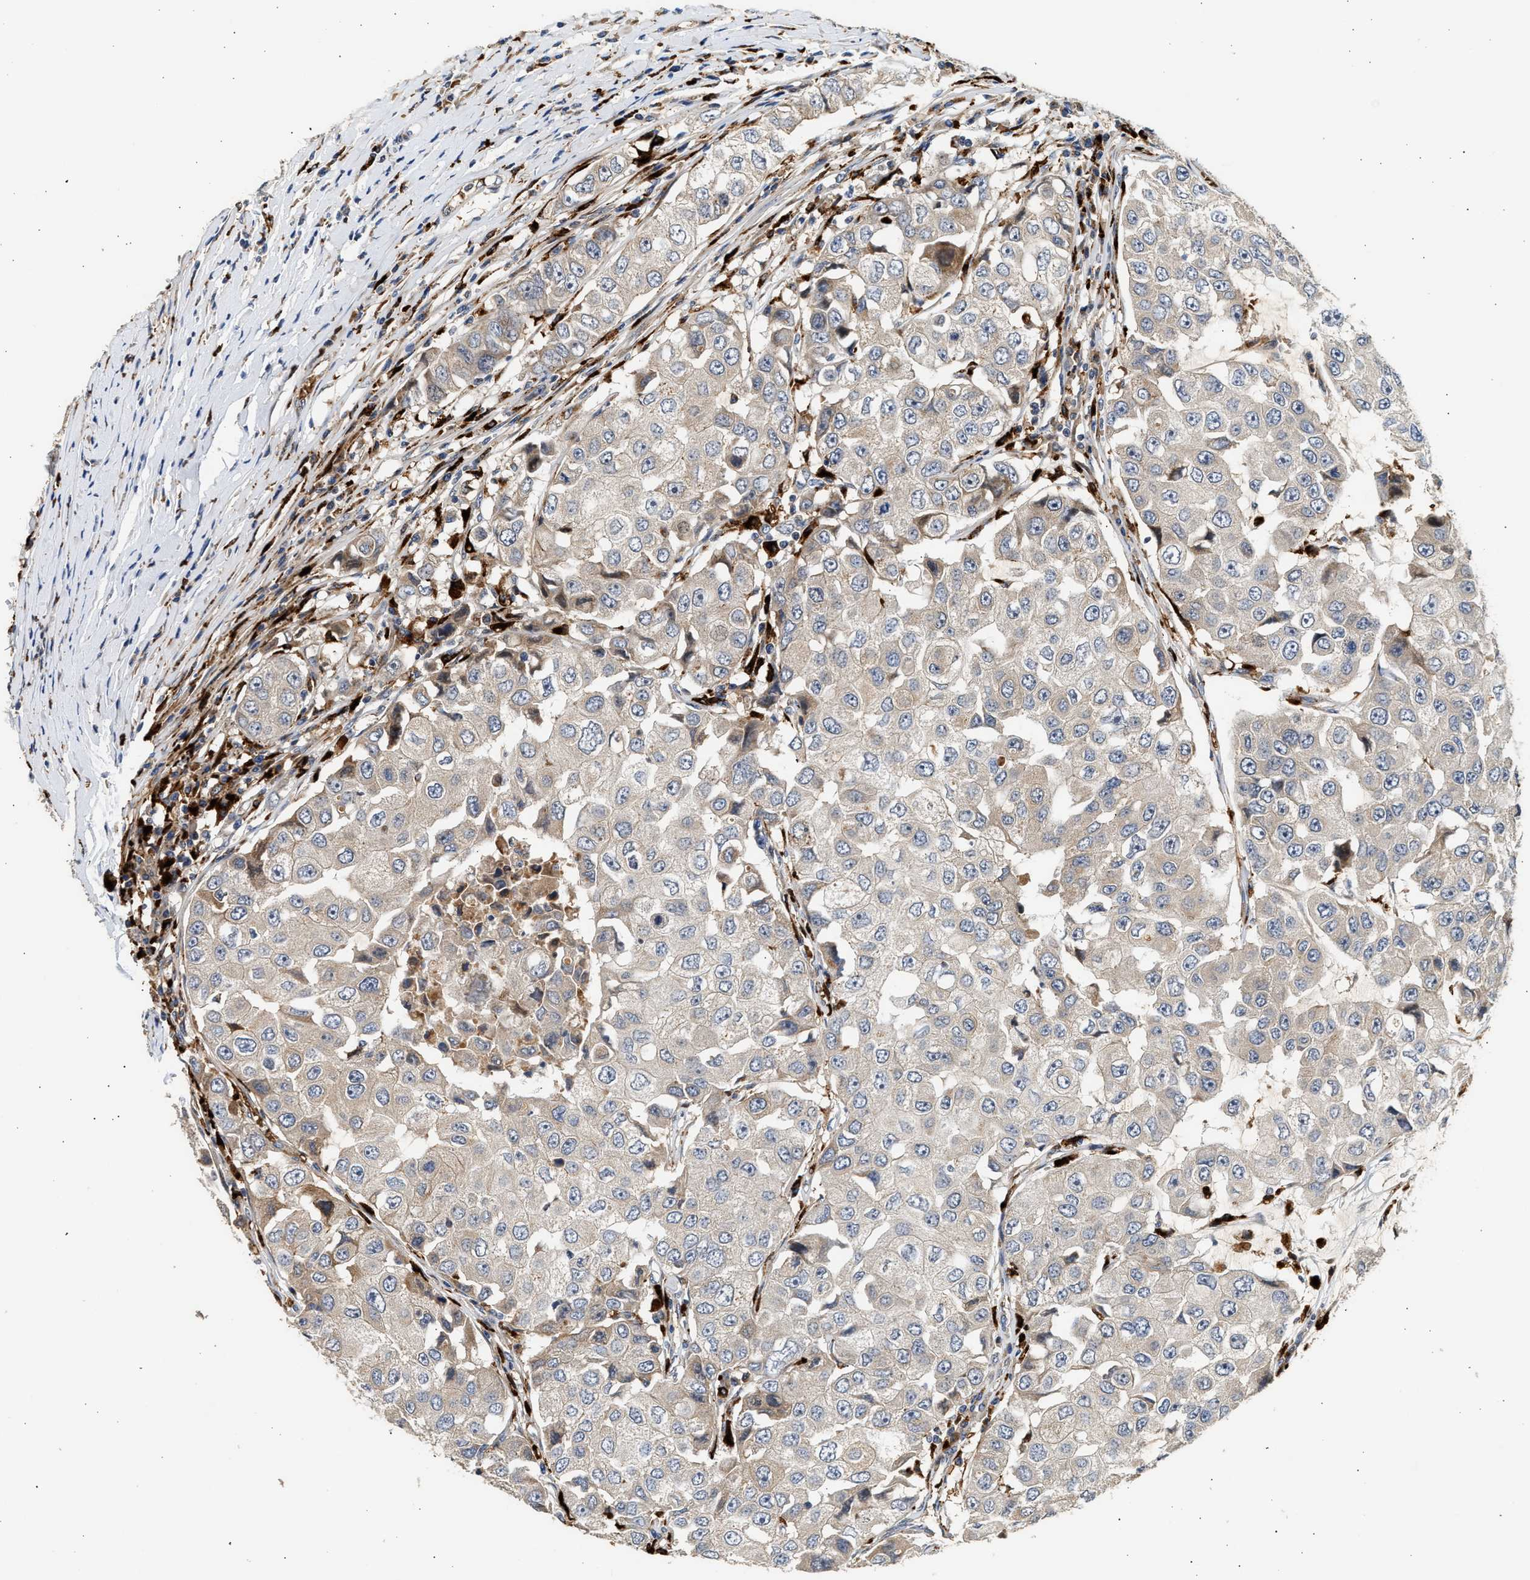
{"staining": {"intensity": "negative", "quantity": "none", "location": "none"}, "tissue": "breast cancer", "cell_type": "Tumor cells", "image_type": "cancer", "snomed": [{"axis": "morphology", "description": "Duct carcinoma"}, {"axis": "topography", "description": "Breast"}], "caption": "Image shows no significant protein positivity in tumor cells of infiltrating ductal carcinoma (breast). (DAB (3,3'-diaminobenzidine) IHC, high magnification).", "gene": "PLD3", "patient": {"sex": "female", "age": 27}}